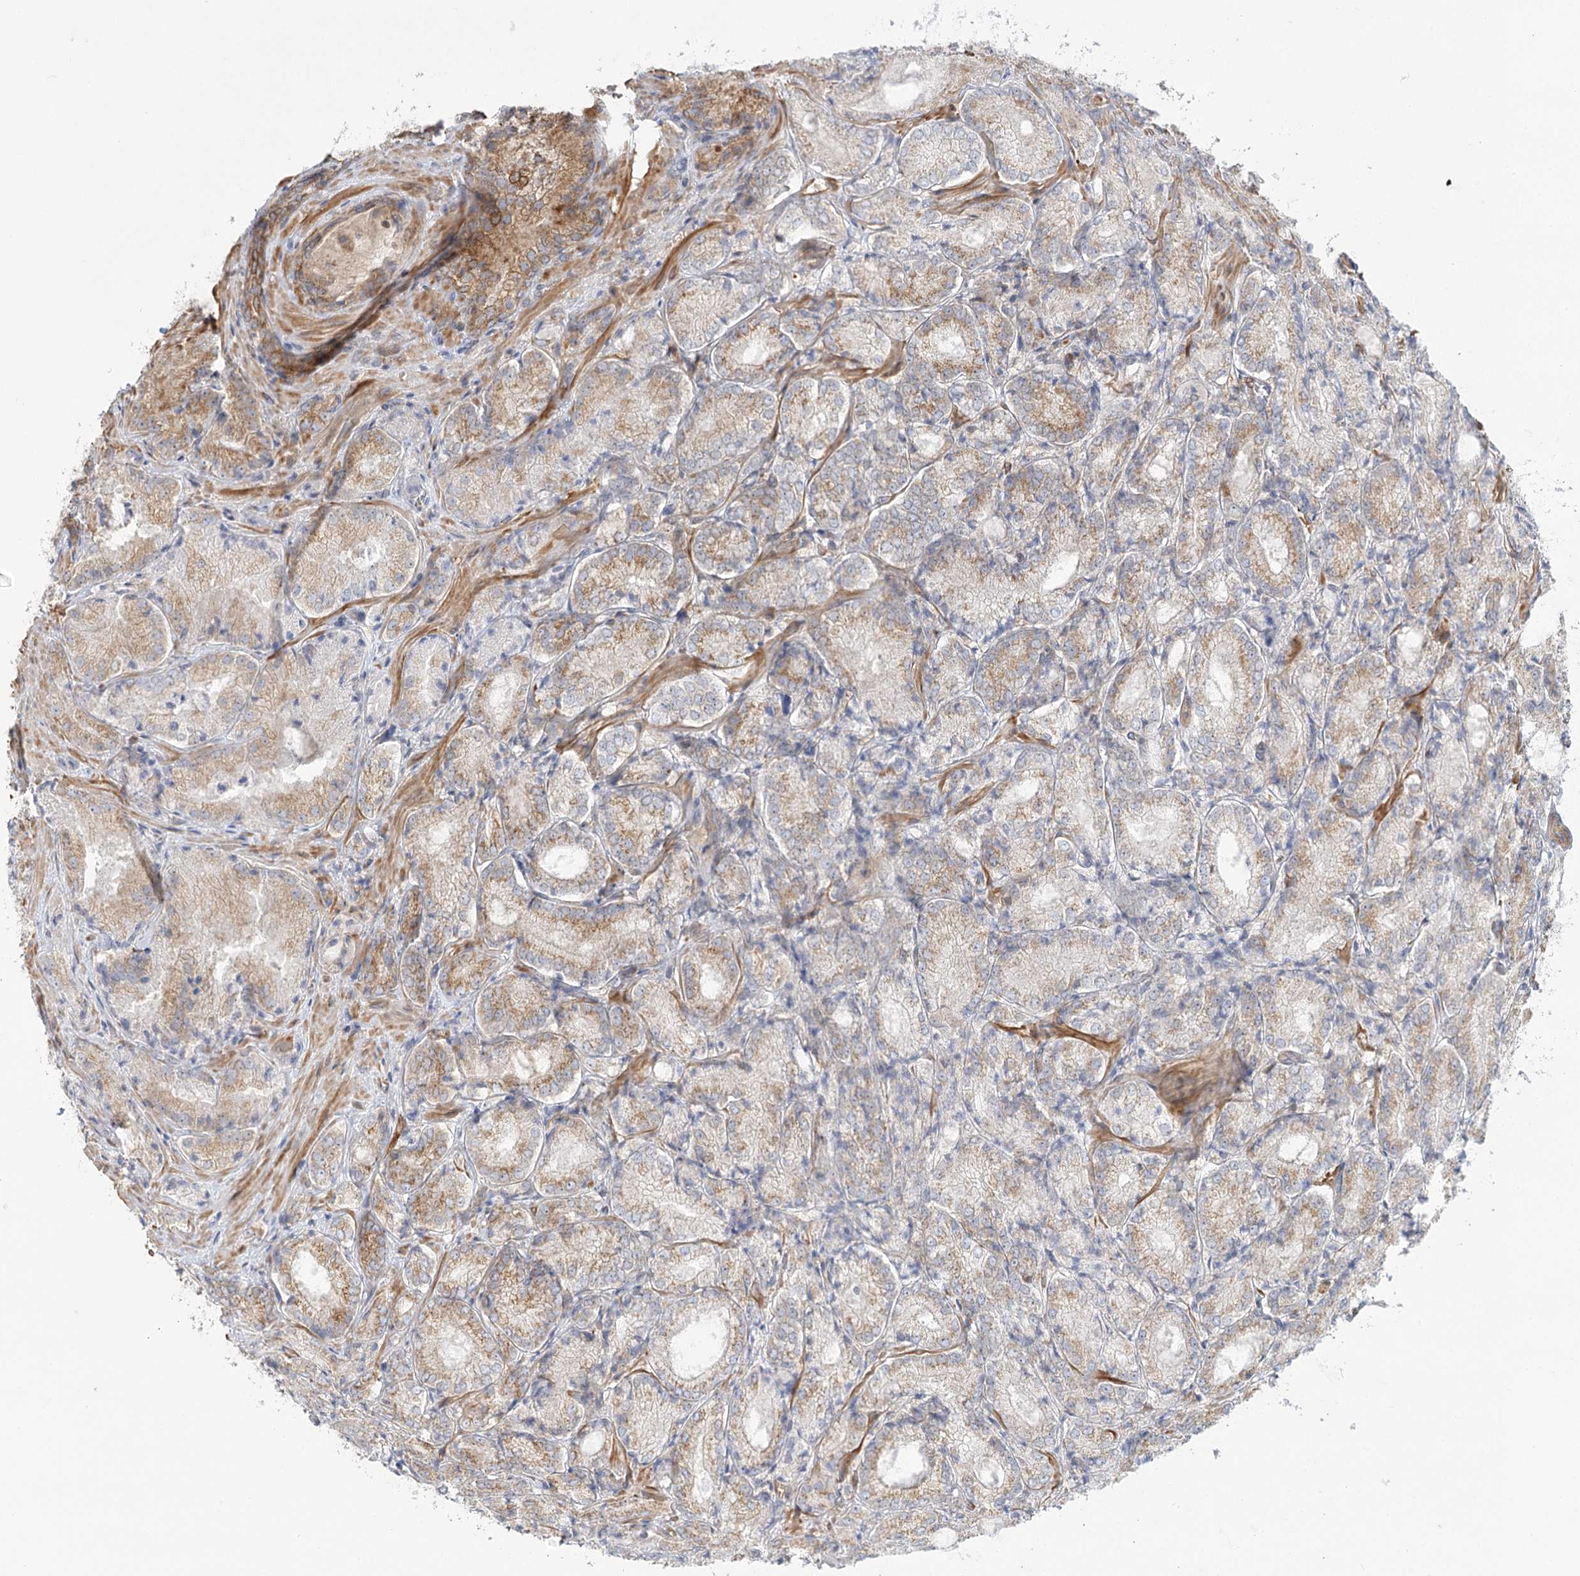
{"staining": {"intensity": "moderate", "quantity": "25%-75%", "location": "cytoplasmic/membranous"}, "tissue": "prostate cancer", "cell_type": "Tumor cells", "image_type": "cancer", "snomed": [{"axis": "morphology", "description": "Adenocarcinoma, Low grade"}, {"axis": "topography", "description": "Prostate"}], "caption": "This is an image of immunohistochemistry (IHC) staining of adenocarcinoma (low-grade) (prostate), which shows moderate expression in the cytoplasmic/membranous of tumor cells.", "gene": "MTMR3", "patient": {"sex": "male", "age": 74}}